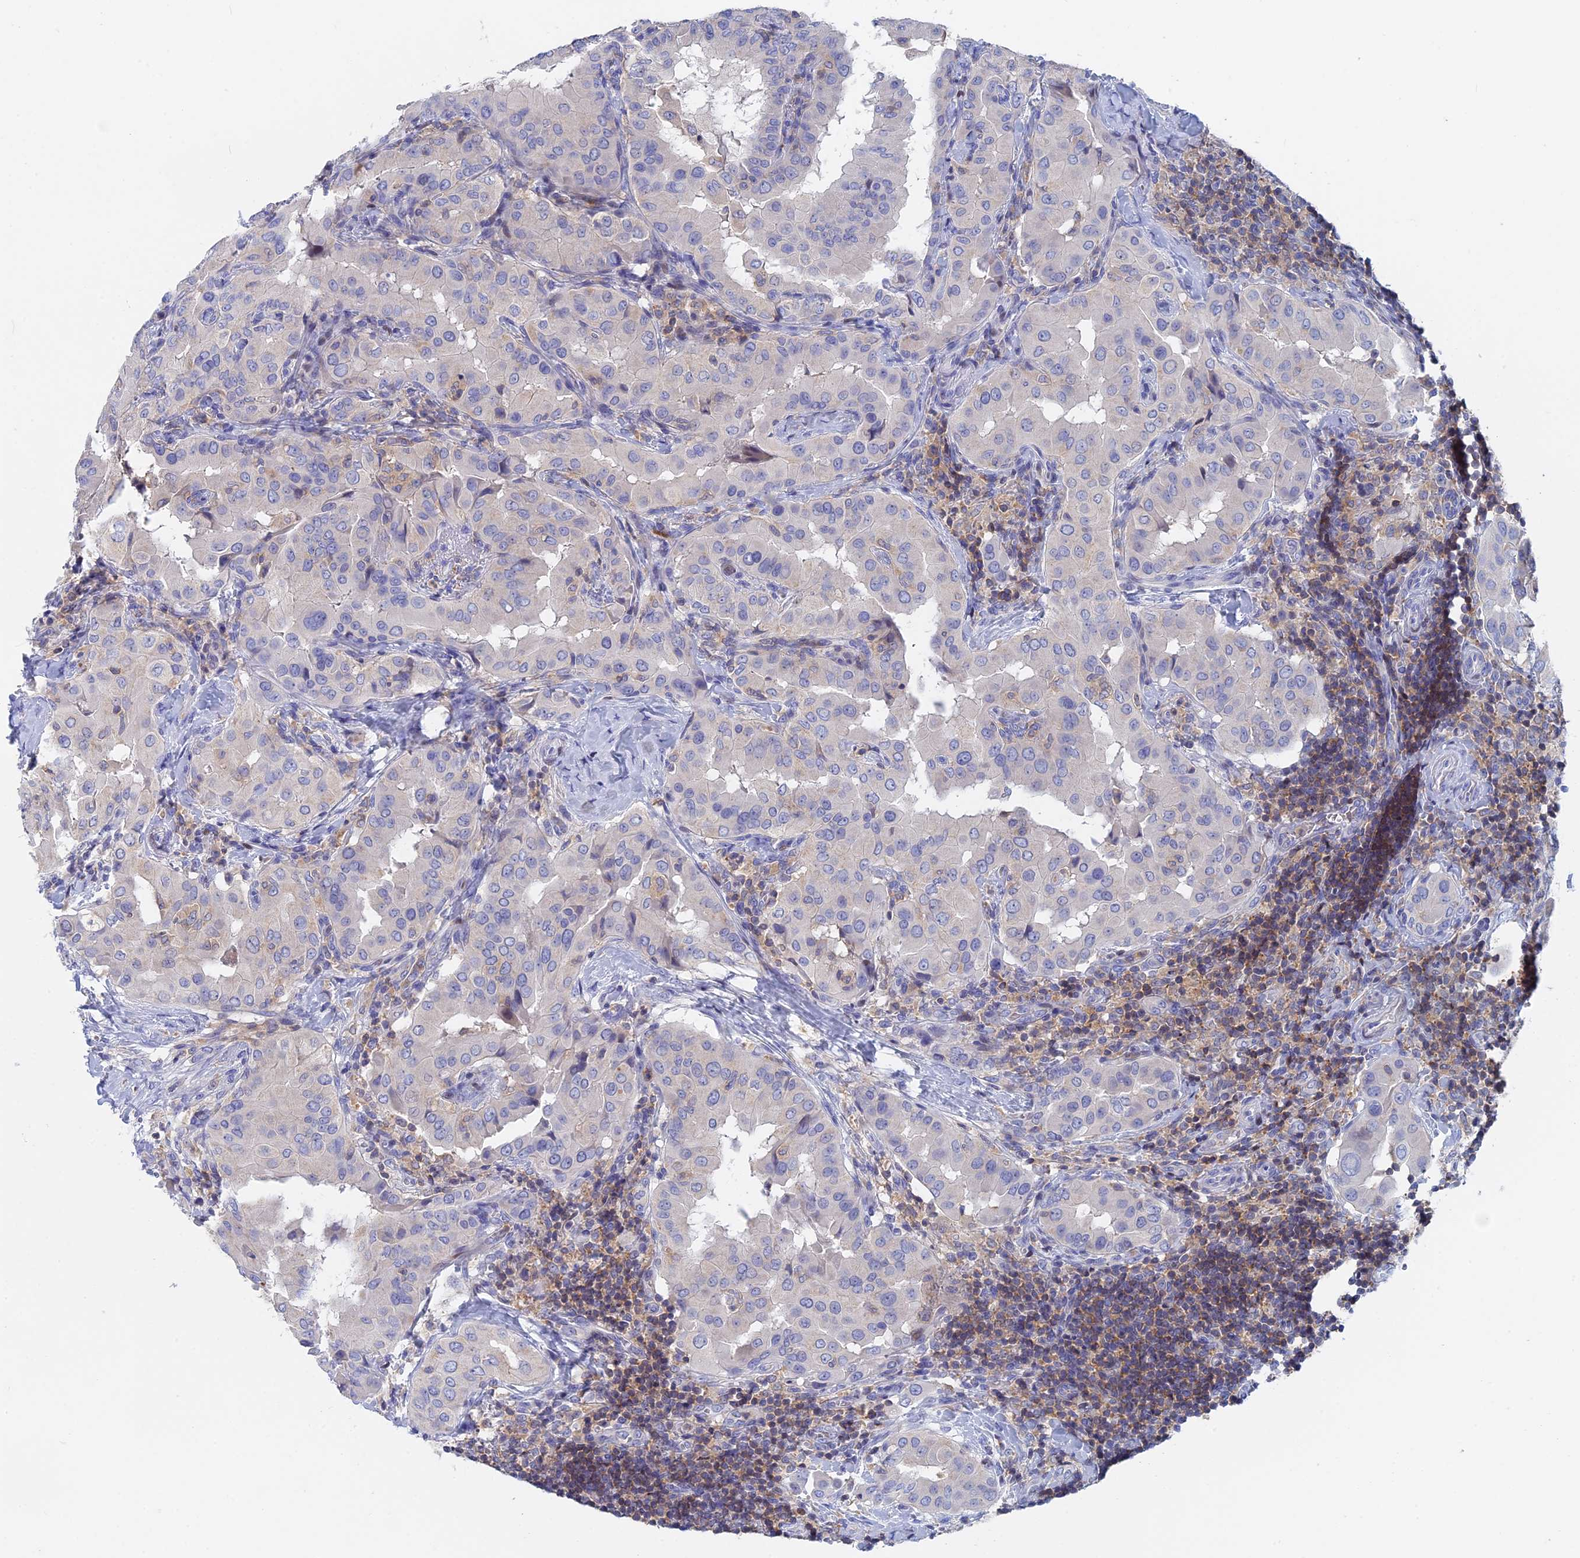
{"staining": {"intensity": "negative", "quantity": "none", "location": "none"}, "tissue": "thyroid cancer", "cell_type": "Tumor cells", "image_type": "cancer", "snomed": [{"axis": "morphology", "description": "Papillary adenocarcinoma, NOS"}, {"axis": "topography", "description": "Thyroid gland"}], "caption": "High magnification brightfield microscopy of papillary adenocarcinoma (thyroid) stained with DAB (brown) and counterstained with hematoxylin (blue): tumor cells show no significant staining.", "gene": "ACP7", "patient": {"sex": "male", "age": 33}}